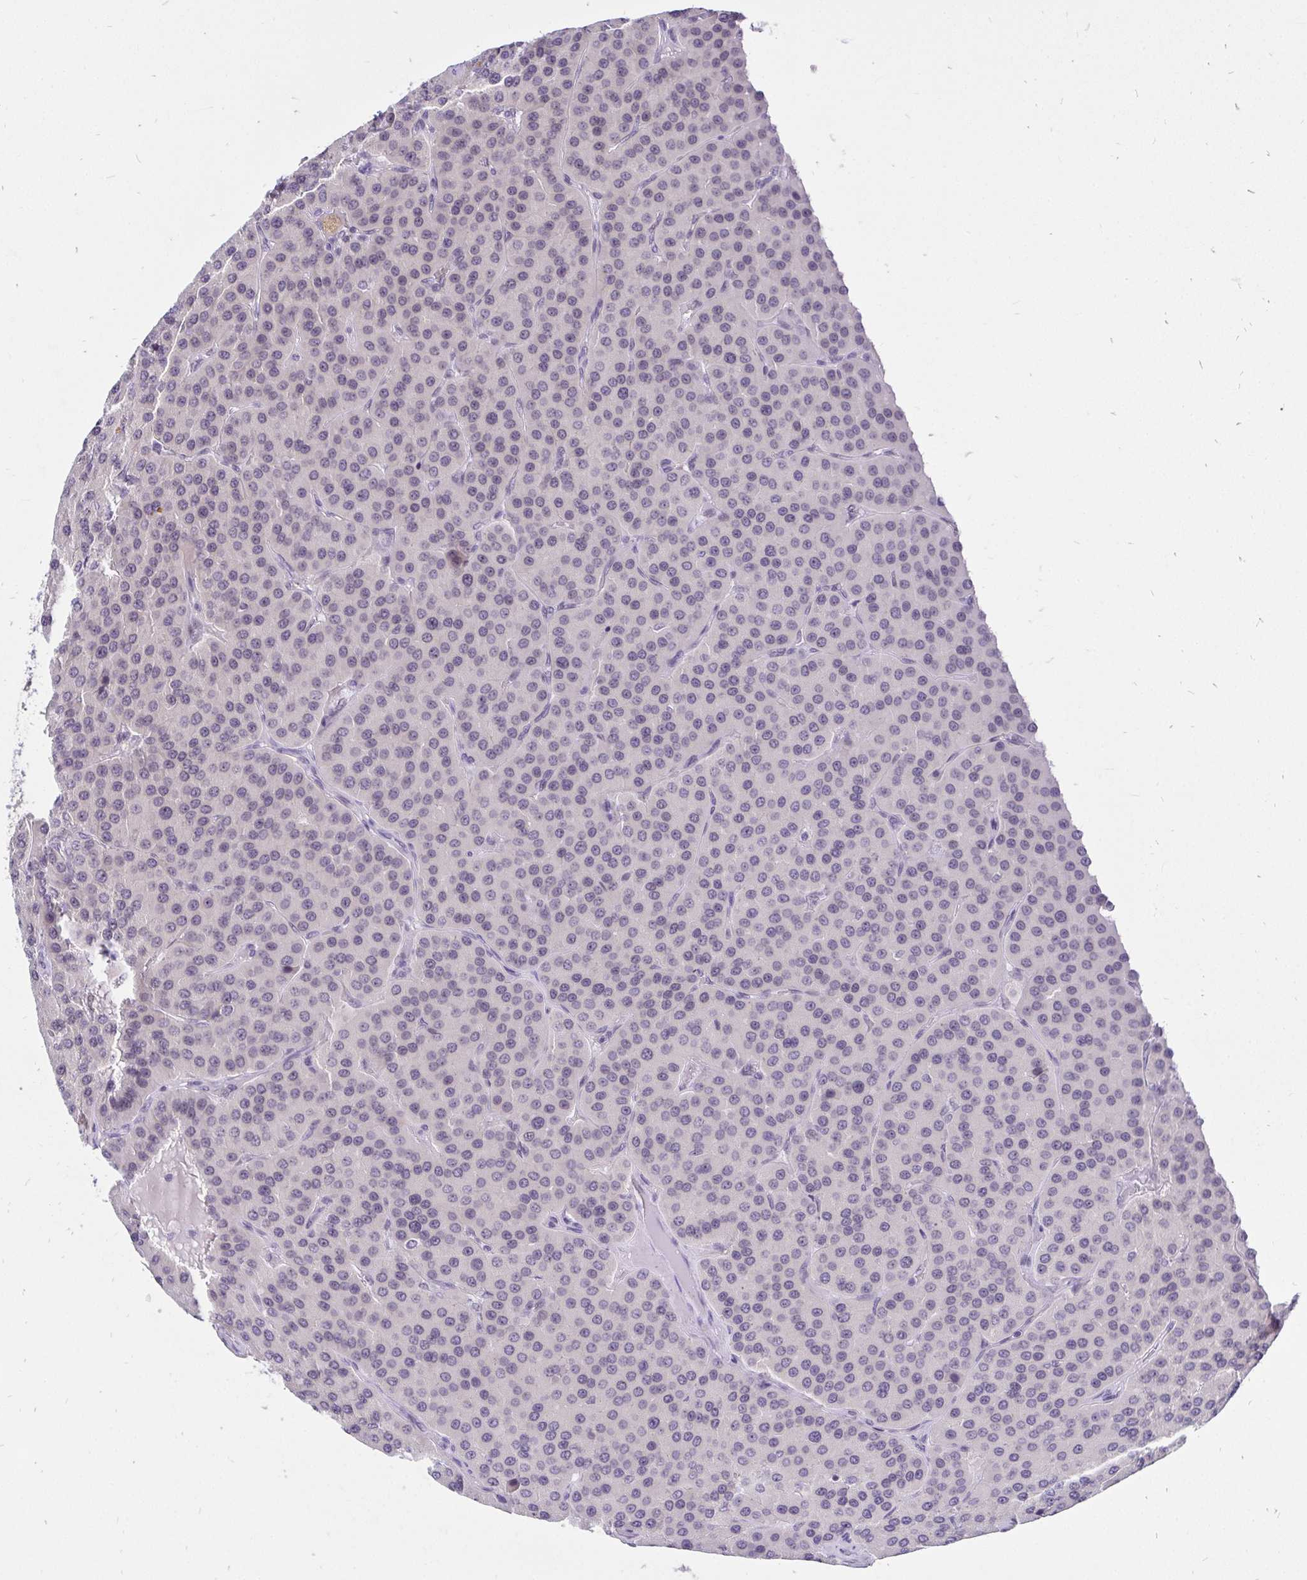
{"staining": {"intensity": "negative", "quantity": "none", "location": "none"}, "tissue": "parathyroid gland", "cell_type": "Glandular cells", "image_type": "normal", "snomed": [{"axis": "morphology", "description": "Normal tissue, NOS"}, {"axis": "morphology", "description": "Adenoma, NOS"}, {"axis": "topography", "description": "Parathyroid gland"}], "caption": "Immunohistochemical staining of unremarkable parathyroid gland displays no significant positivity in glandular cells. The staining is performed using DAB (3,3'-diaminobenzidine) brown chromogen with nuclei counter-stained in using hematoxylin.", "gene": "ZNF860", "patient": {"sex": "female", "age": 86}}